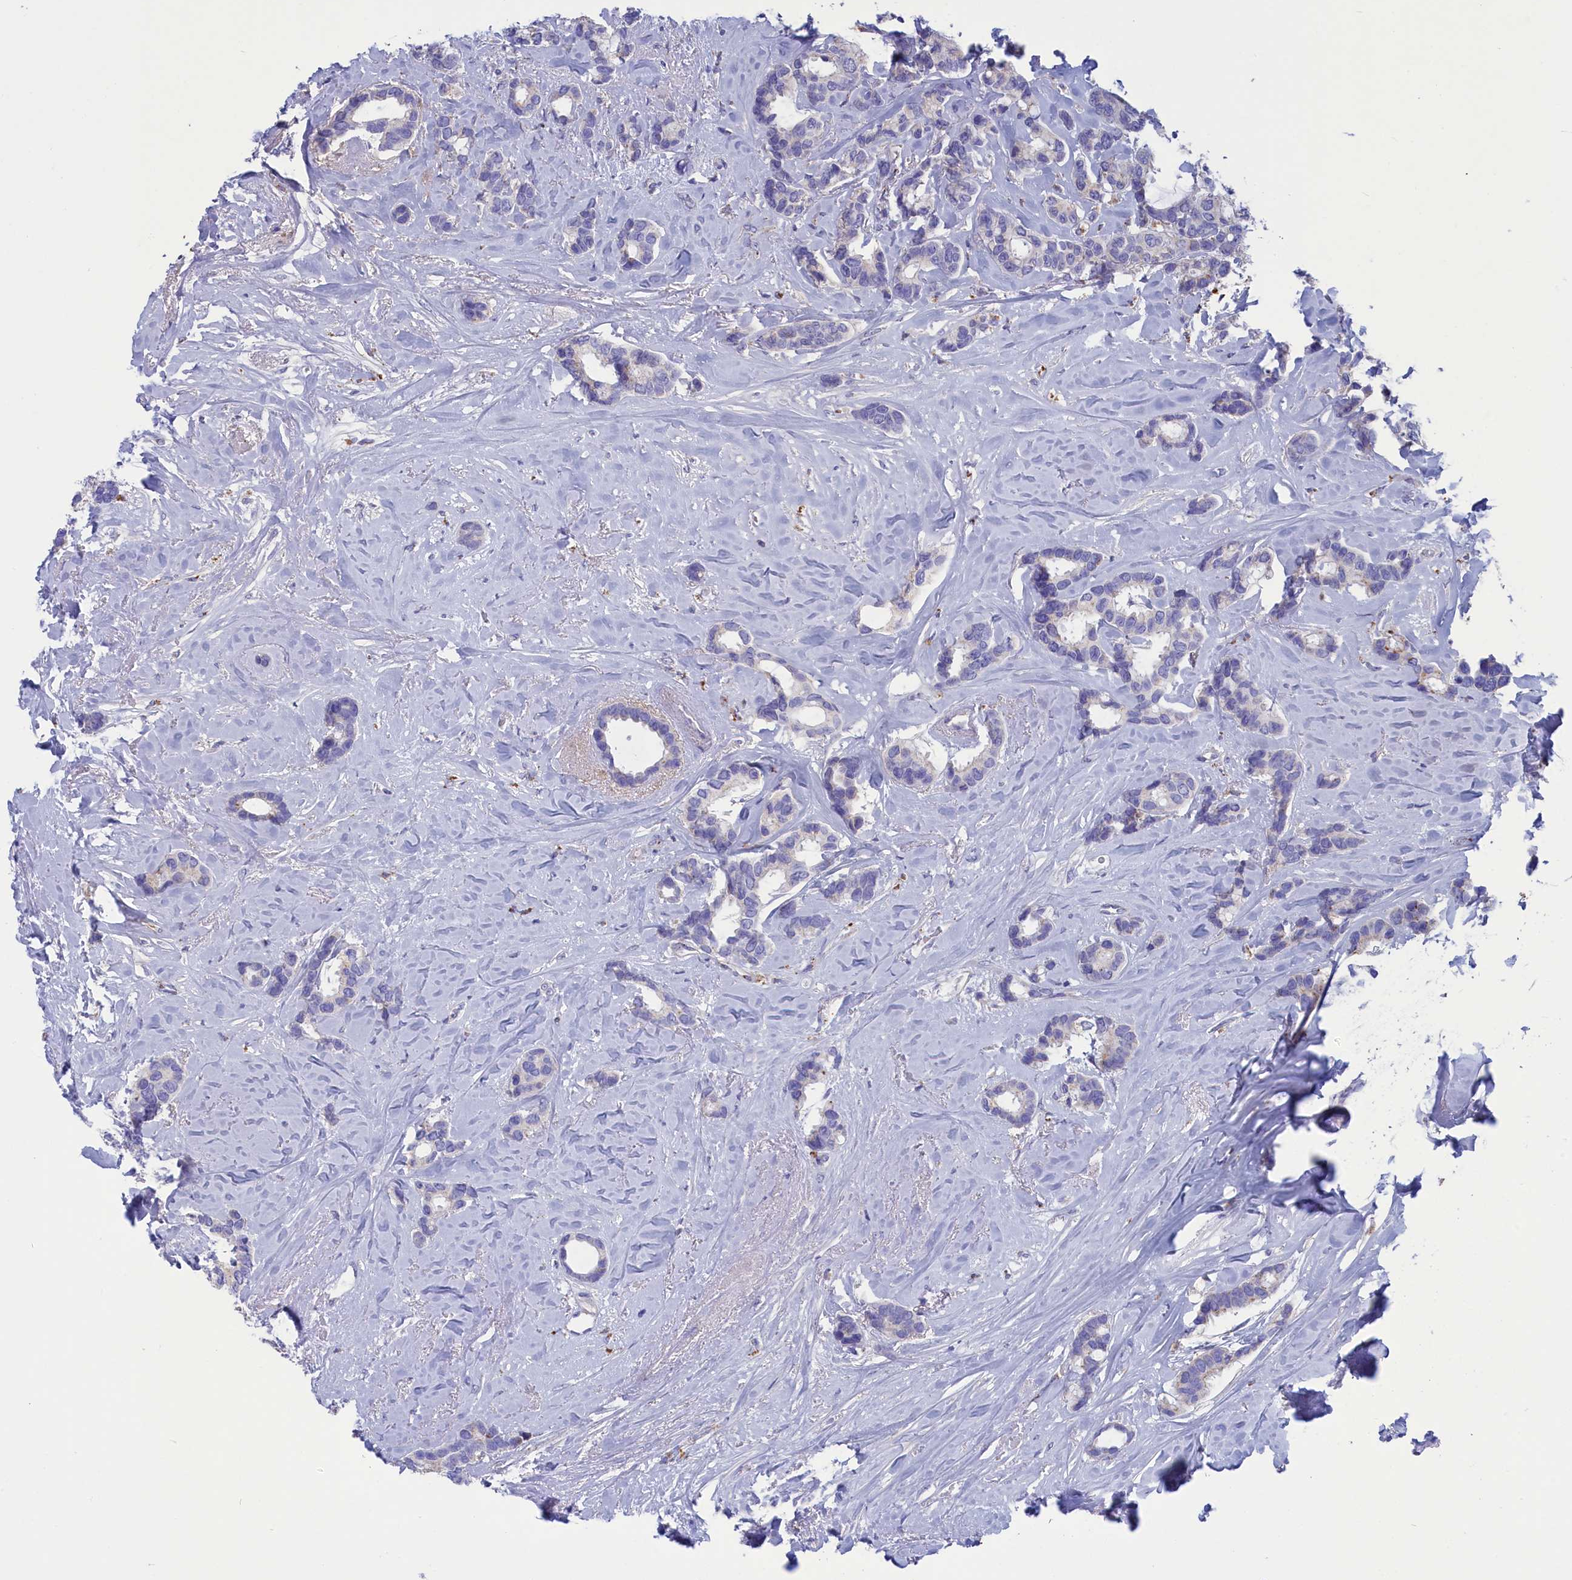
{"staining": {"intensity": "negative", "quantity": "none", "location": "none"}, "tissue": "breast cancer", "cell_type": "Tumor cells", "image_type": "cancer", "snomed": [{"axis": "morphology", "description": "Duct carcinoma"}, {"axis": "topography", "description": "Breast"}], "caption": "Immunohistochemistry (IHC) of human breast cancer (invasive ductal carcinoma) shows no staining in tumor cells.", "gene": "WDR6", "patient": {"sex": "female", "age": 87}}